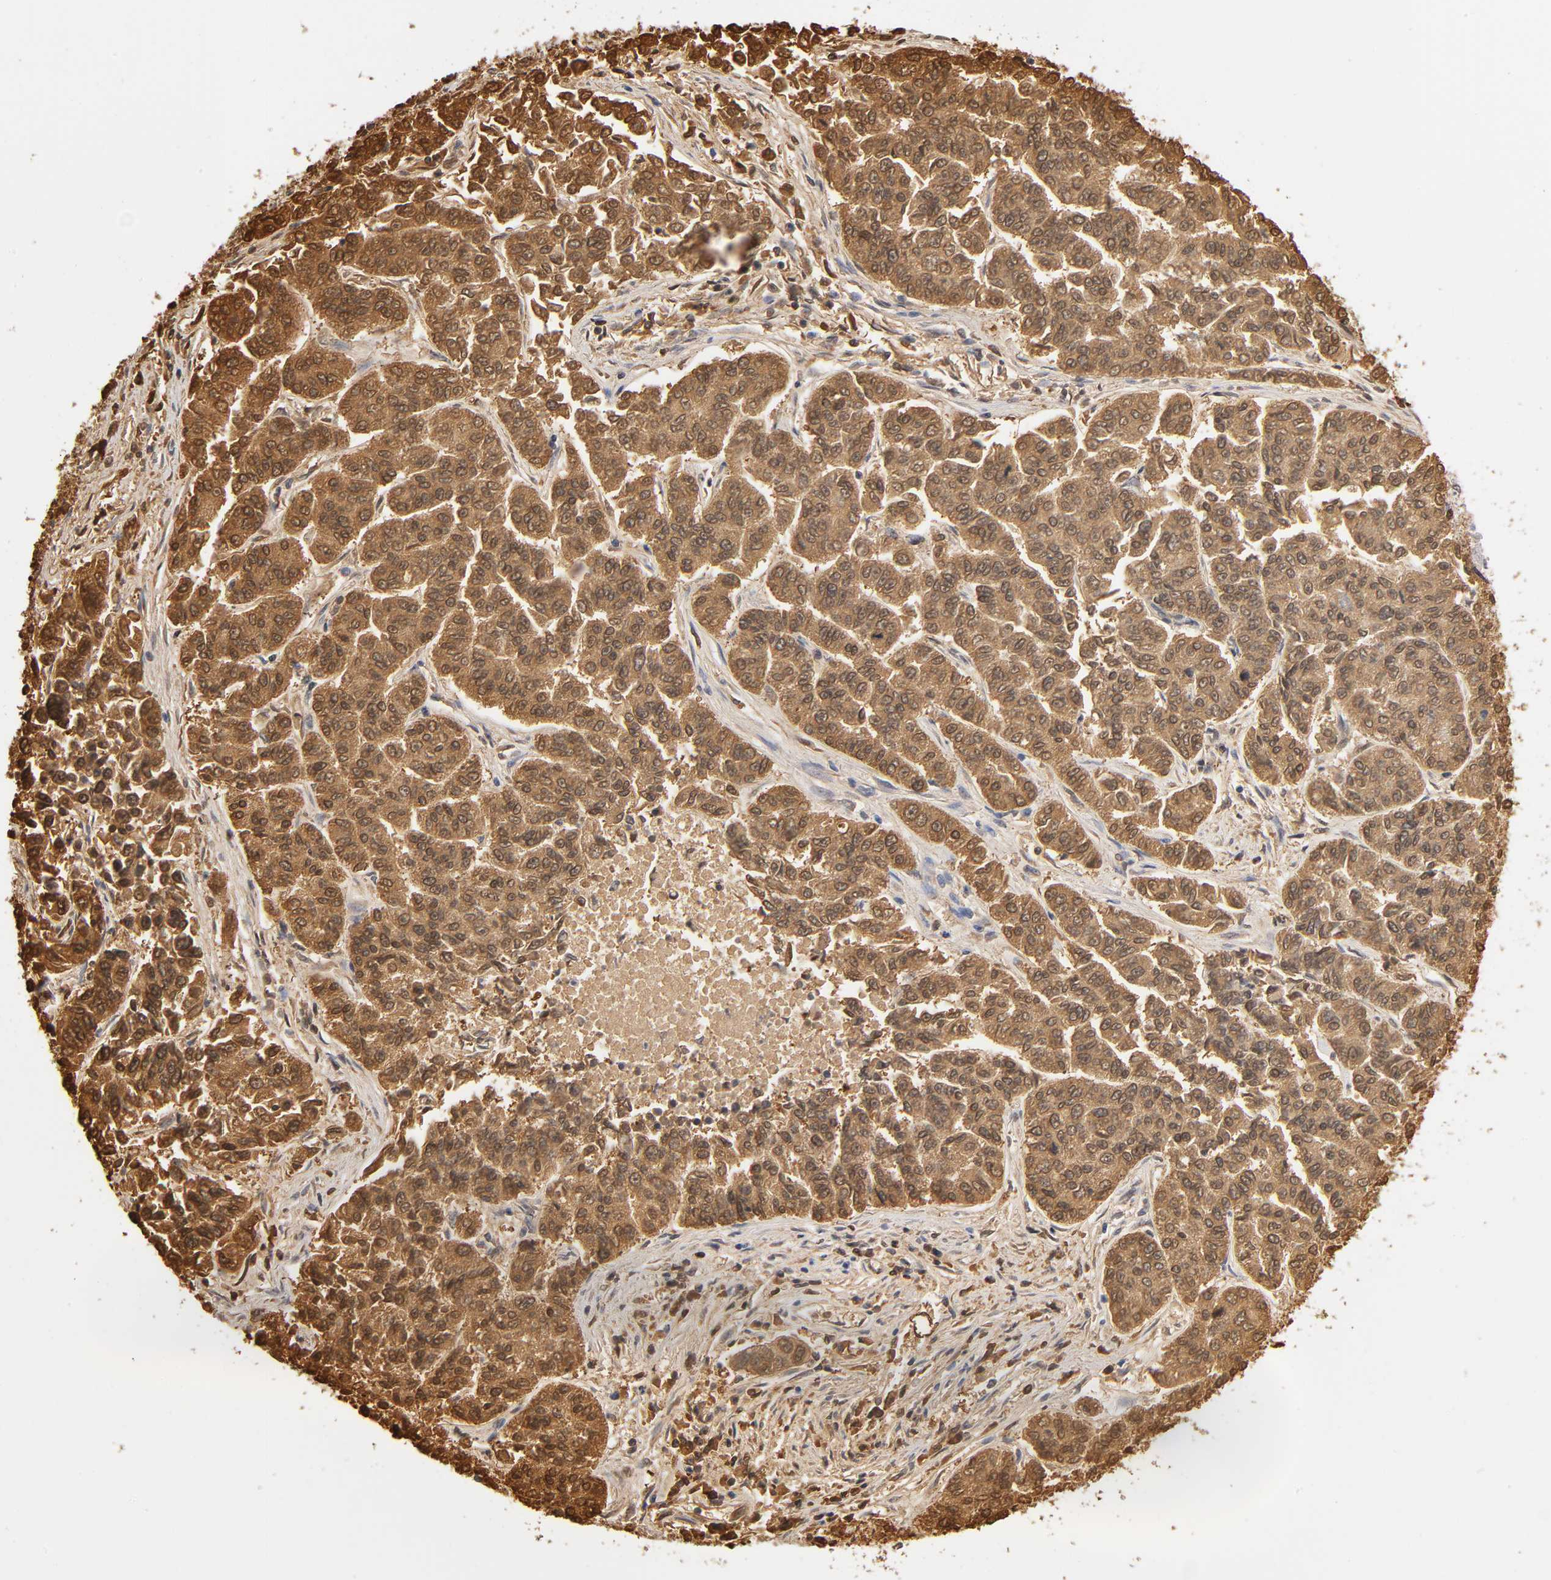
{"staining": {"intensity": "strong", "quantity": ">75%", "location": "cytoplasmic/membranous"}, "tissue": "lung cancer", "cell_type": "Tumor cells", "image_type": "cancer", "snomed": [{"axis": "morphology", "description": "Adenocarcinoma, NOS"}, {"axis": "topography", "description": "Lung"}], "caption": "Lung adenocarcinoma was stained to show a protein in brown. There is high levels of strong cytoplasmic/membranous expression in about >75% of tumor cells. The staining was performed using DAB to visualize the protein expression in brown, while the nuclei were stained in blue with hematoxylin (Magnification: 20x).", "gene": "DFFB", "patient": {"sex": "male", "age": 84}}